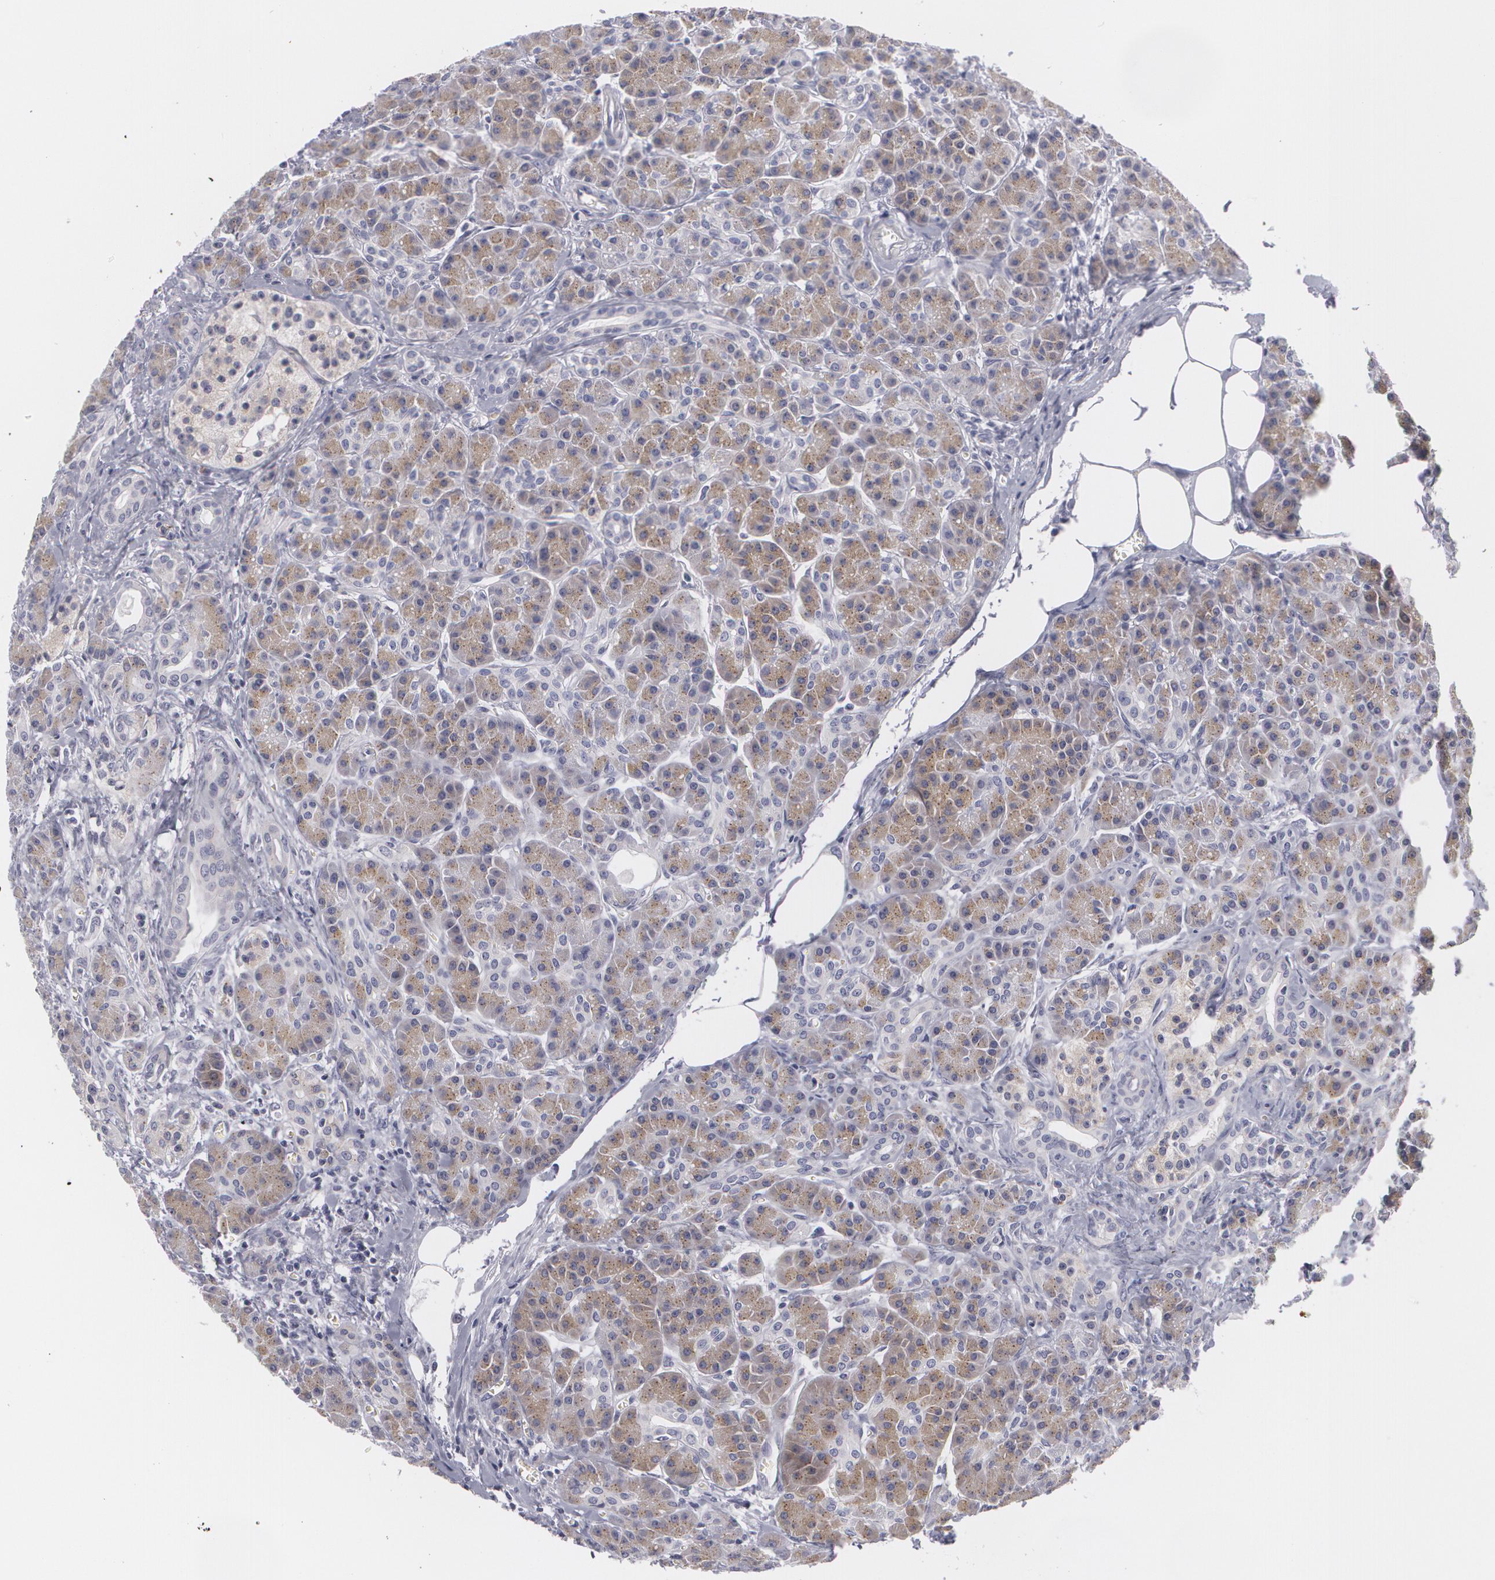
{"staining": {"intensity": "weak", "quantity": ">75%", "location": "cytoplasmic/membranous"}, "tissue": "pancreas", "cell_type": "Exocrine glandular cells", "image_type": "normal", "snomed": [{"axis": "morphology", "description": "Normal tissue, NOS"}, {"axis": "topography", "description": "Pancreas"}], "caption": "Immunohistochemical staining of benign pancreas demonstrates low levels of weak cytoplasmic/membranous positivity in approximately >75% of exocrine glandular cells. The staining was performed using DAB (3,3'-diaminobenzidine), with brown indicating positive protein expression. Nuclei are stained blue with hematoxylin.", "gene": "MBNL3", "patient": {"sex": "male", "age": 73}}